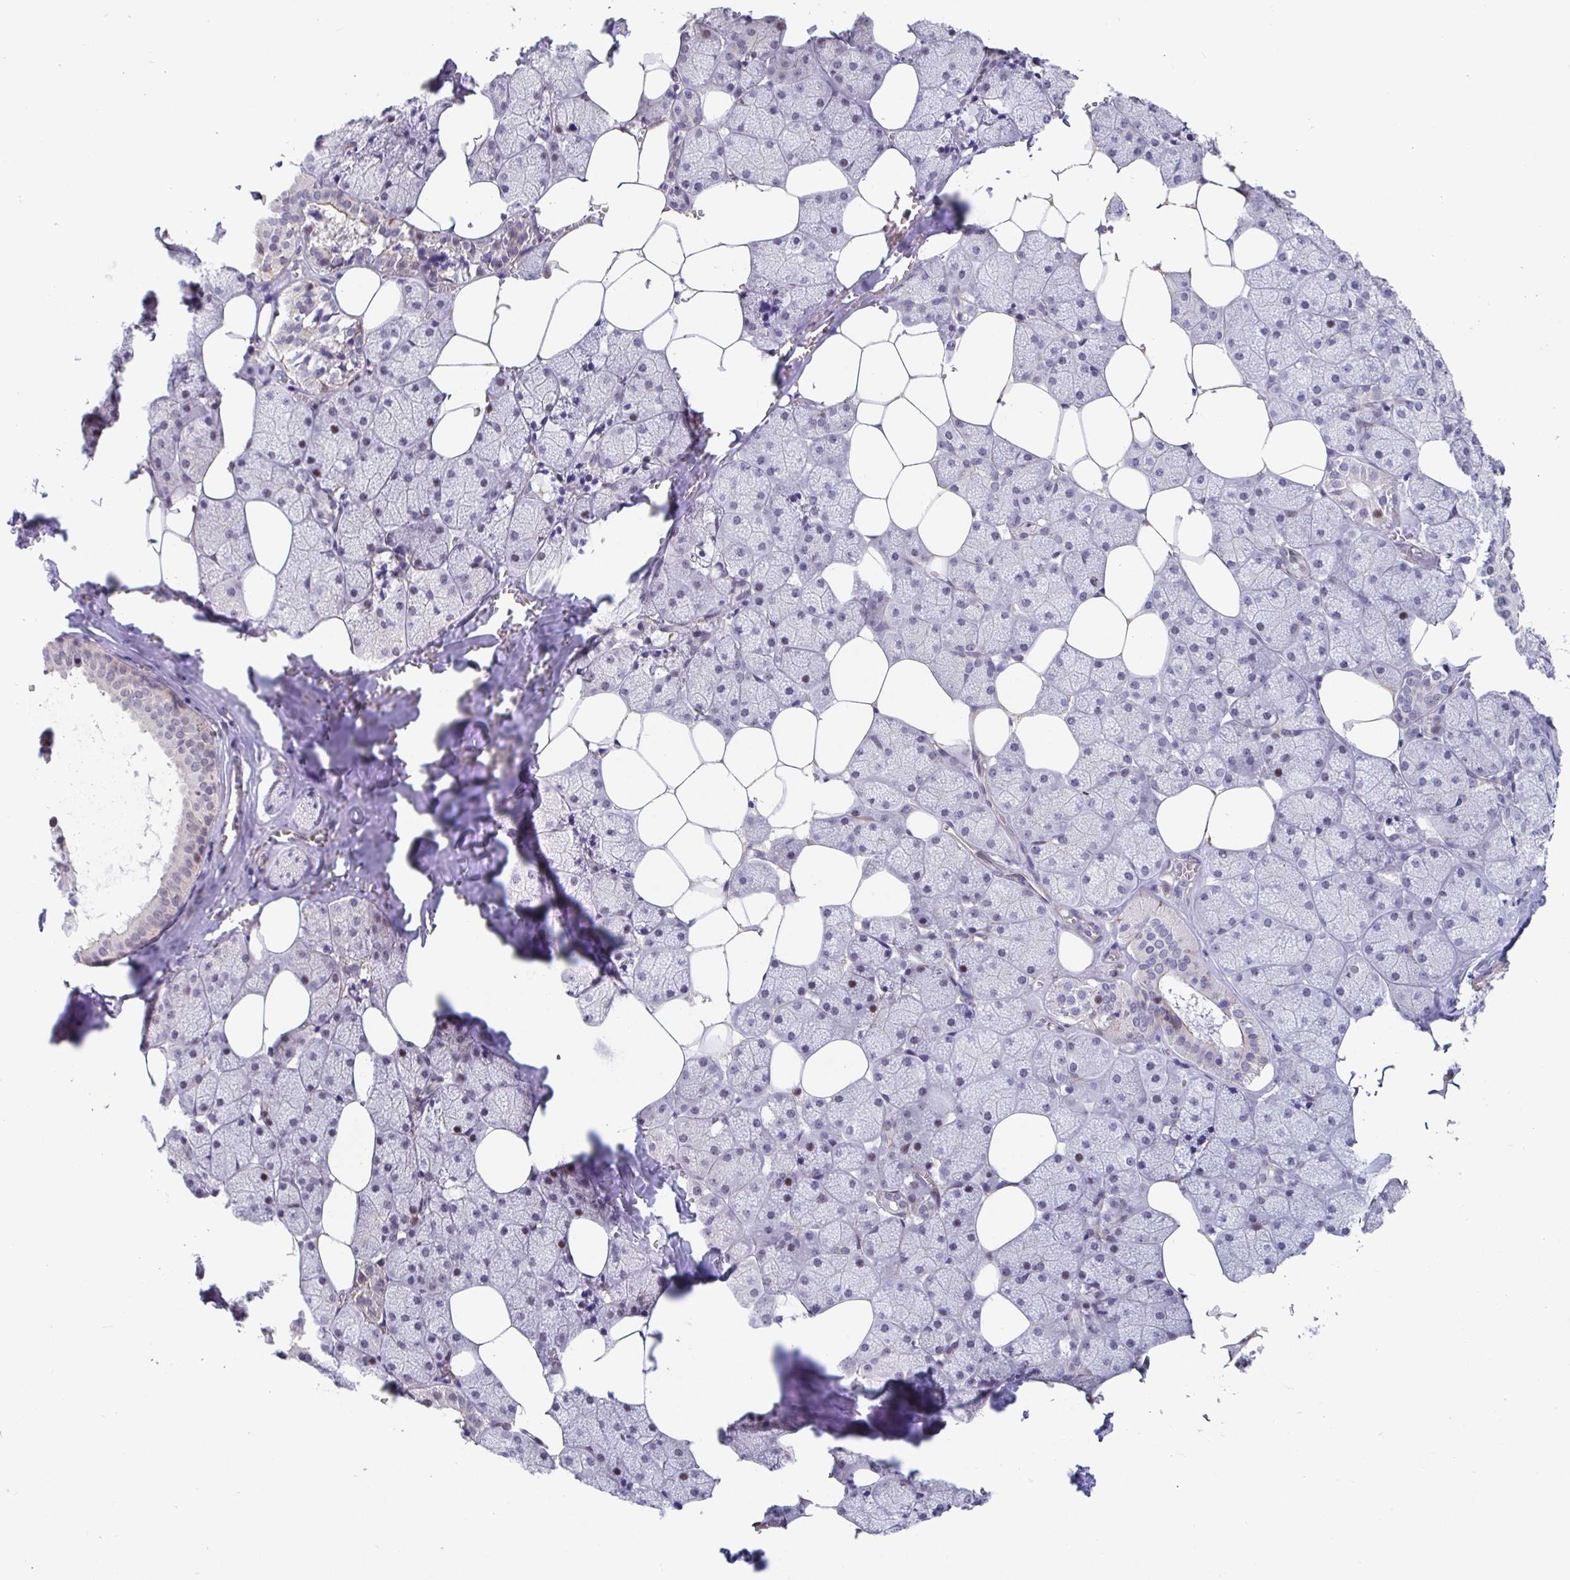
{"staining": {"intensity": "weak", "quantity": "25%-75%", "location": "cytoplasmic/membranous,nuclear"}, "tissue": "salivary gland", "cell_type": "Glandular cells", "image_type": "normal", "snomed": [{"axis": "morphology", "description": "Normal tissue, NOS"}, {"axis": "topography", "description": "Salivary gland"}, {"axis": "topography", "description": "Peripheral nerve tissue"}], "caption": "High-power microscopy captured an IHC photomicrograph of benign salivary gland, revealing weak cytoplasmic/membranous,nuclear positivity in approximately 25%-75% of glandular cells.", "gene": "WDR72", "patient": {"sex": "male", "age": 38}}